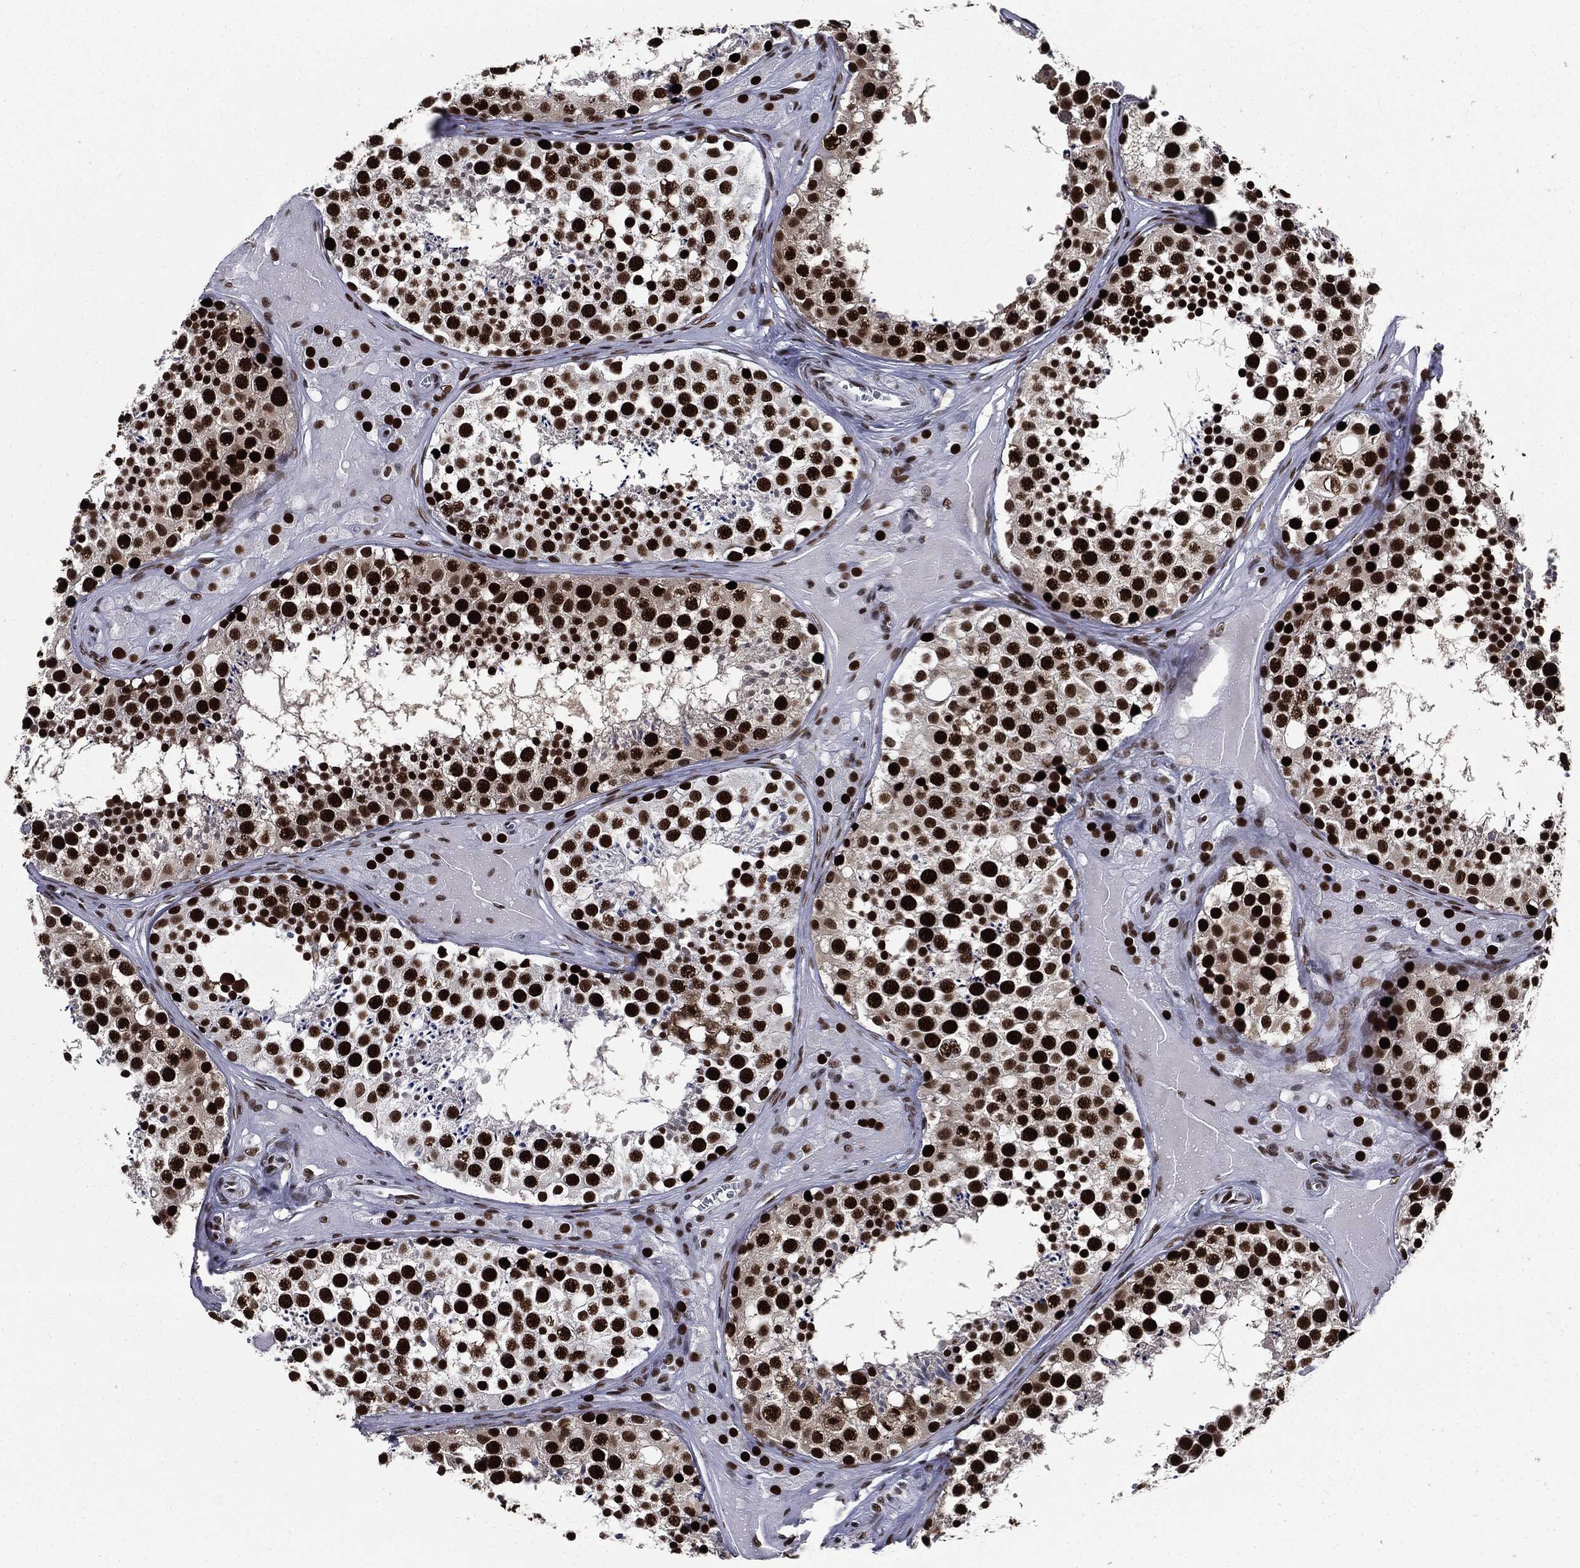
{"staining": {"intensity": "strong", "quantity": ">75%", "location": "nuclear"}, "tissue": "testis", "cell_type": "Cells in seminiferous ducts", "image_type": "normal", "snomed": [{"axis": "morphology", "description": "Normal tissue, NOS"}, {"axis": "topography", "description": "Testis"}], "caption": "Immunohistochemical staining of unremarkable human testis displays strong nuclear protein staining in approximately >75% of cells in seminiferous ducts.", "gene": "MSH2", "patient": {"sex": "male", "age": 31}}